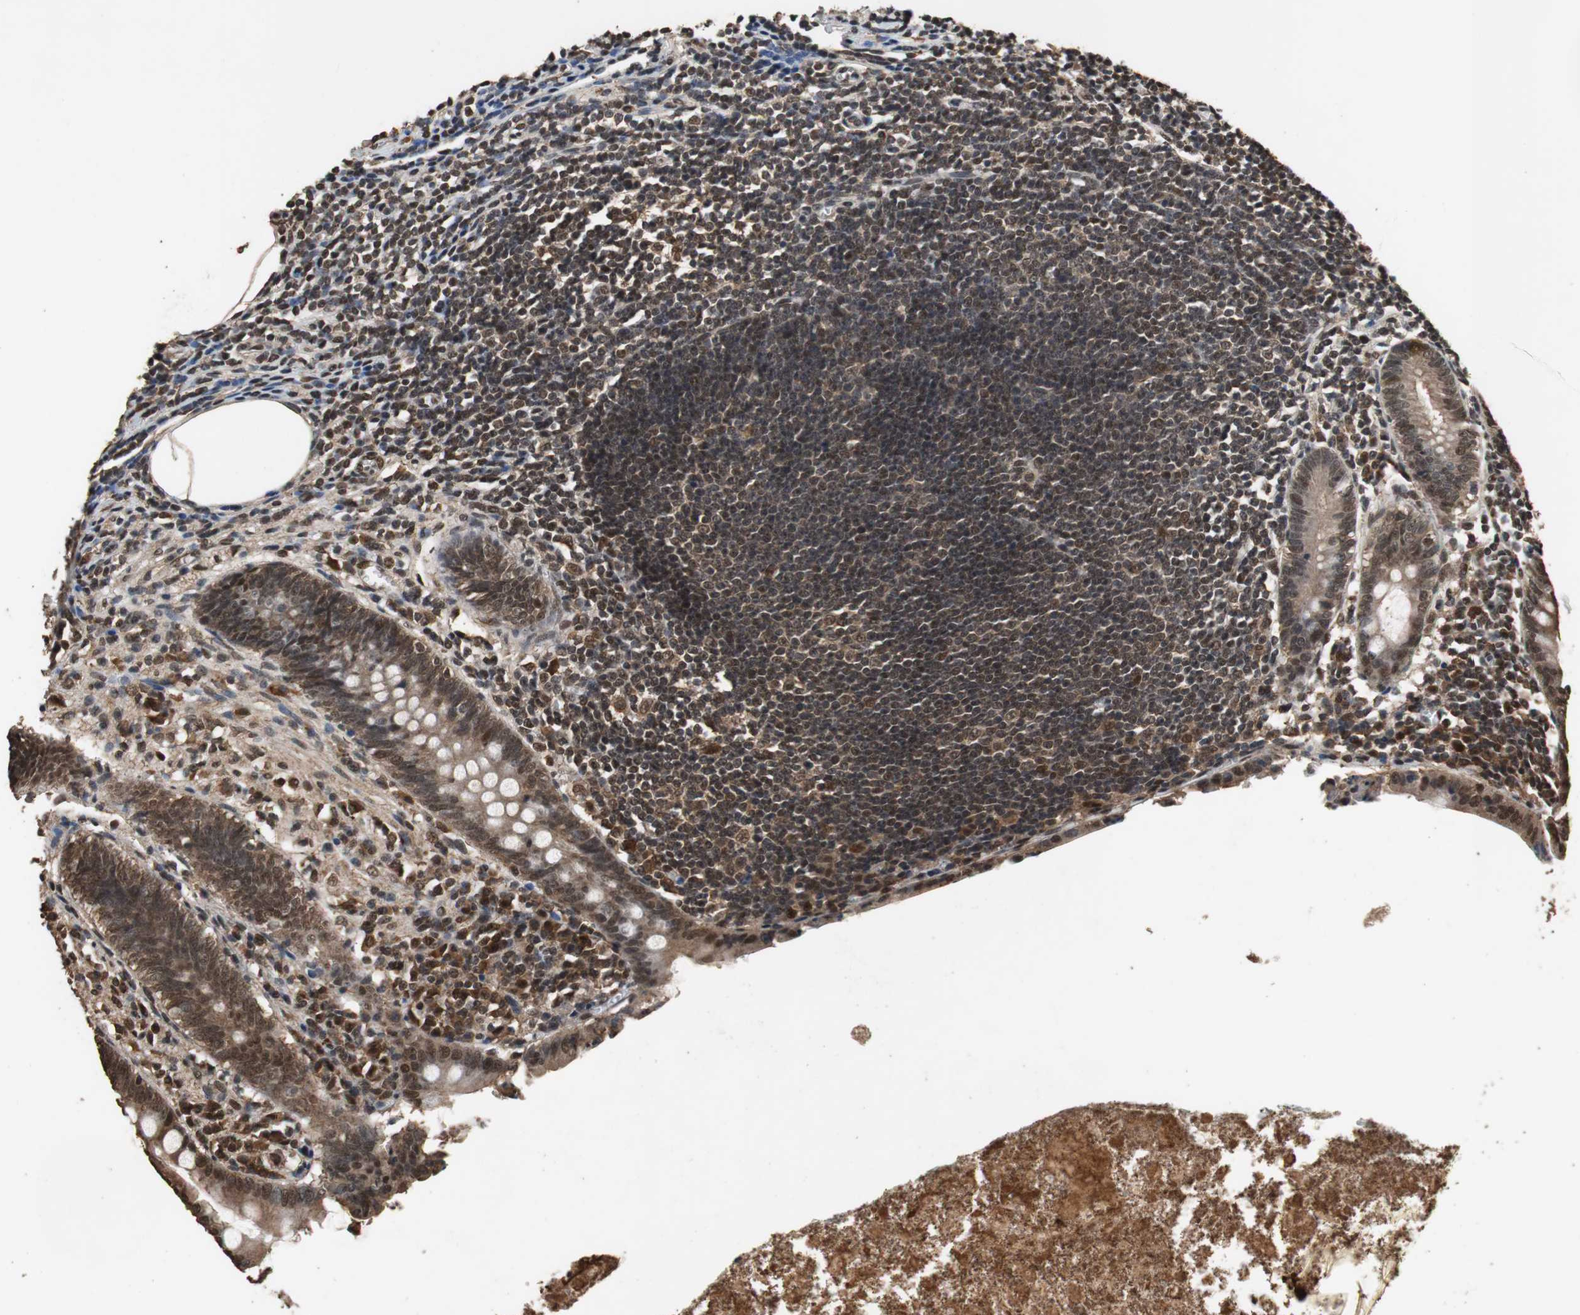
{"staining": {"intensity": "strong", "quantity": ">75%", "location": "cytoplasmic/membranous,nuclear"}, "tissue": "appendix", "cell_type": "Glandular cells", "image_type": "normal", "snomed": [{"axis": "morphology", "description": "Normal tissue, NOS"}, {"axis": "topography", "description": "Appendix"}], "caption": "Appendix stained with immunohistochemistry demonstrates strong cytoplasmic/membranous,nuclear staining in about >75% of glandular cells.", "gene": "ZNF18", "patient": {"sex": "female", "age": 50}}